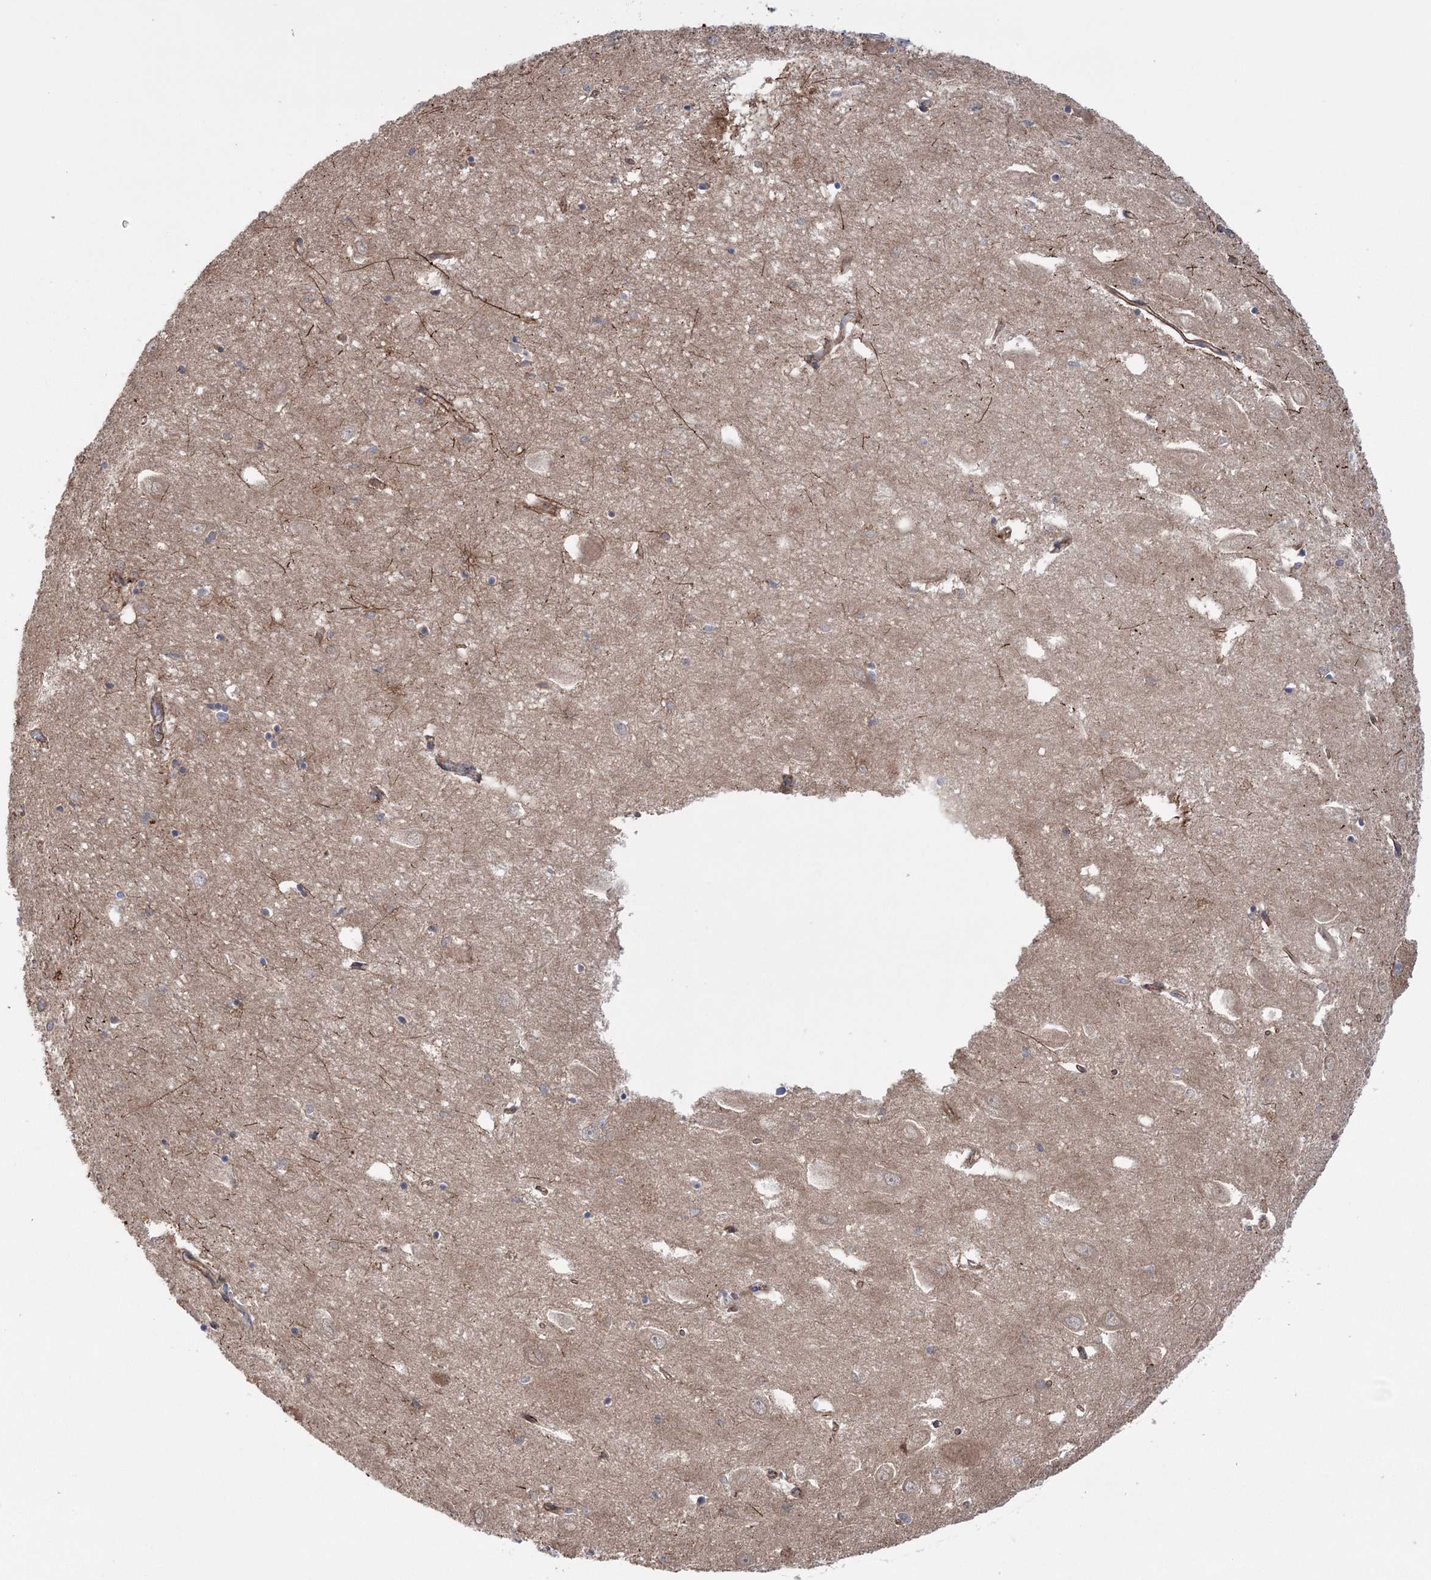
{"staining": {"intensity": "moderate", "quantity": "<25%", "location": "cytoplasmic/membranous"}, "tissue": "hippocampus", "cell_type": "Glial cells", "image_type": "normal", "snomed": [{"axis": "morphology", "description": "Normal tissue, NOS"}, {"axis": "topography", "description": "Hippocampus"}], "caption": "Immunohistochemical staining of unremarkable hippocampus shows moderate cytoplasmic/membranous protein expression in about <25% of glial cells.", "gene": "TRIM71", "patient": {"sex": "female", "age": 64}}